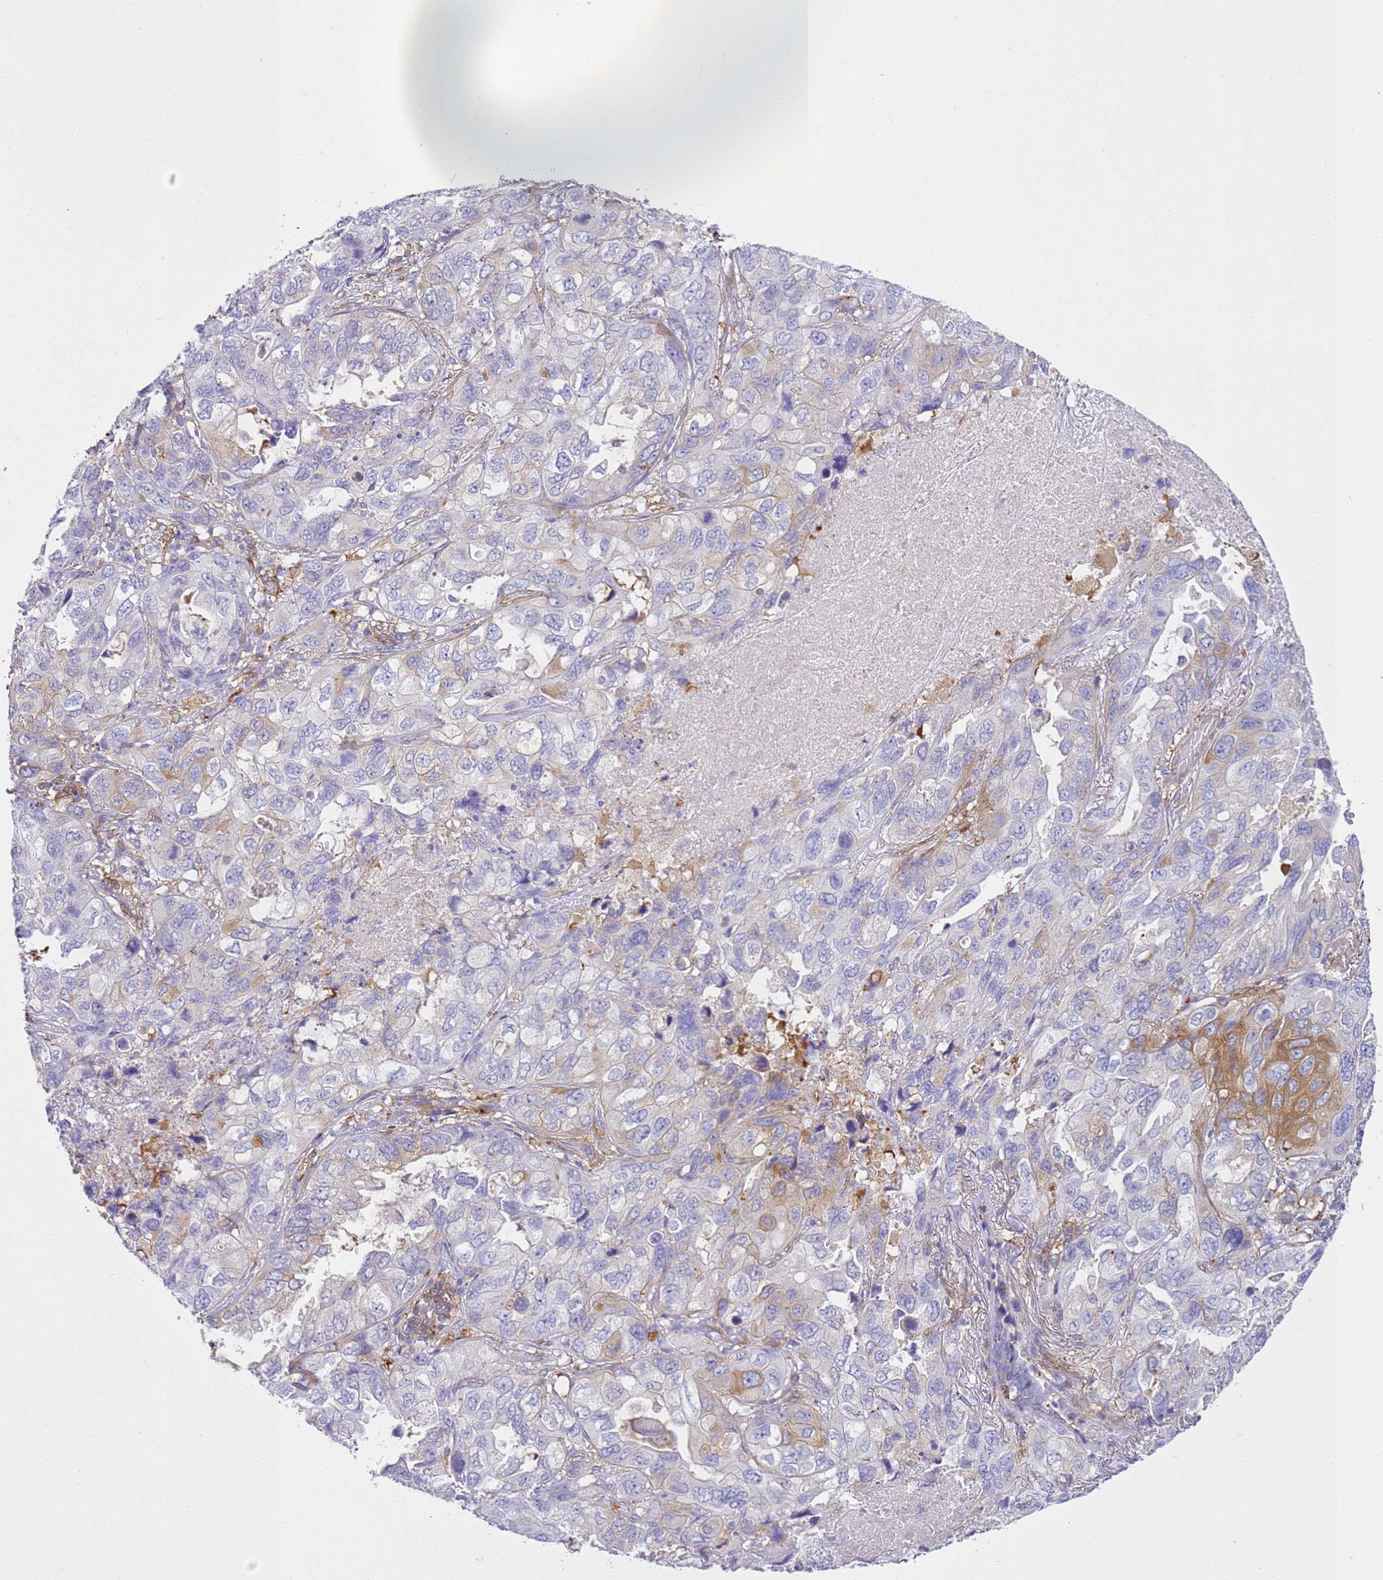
{"staining": {"intensity": "moderate", "quantity": "<25%", "location": "cytoplasmic/membranous"}, "tissue": "lung cancer", "cell_type": "Tumor cells", "image_type": "cancer", "snomed": [{"axis": "morphology", "description": "Squamous cell carcinoma, NOS"}, {"axis": "topography", "description": "Lung"}], "caption": "Immunohistochemical staining of lung cancer (squamous cell carcinoma) demonstrates moderate cytoplasmic/membranous protein staining in about <25% of tumor cells.", "gene": "SNX21", "patient": {"sex": "female", "age": 73}}